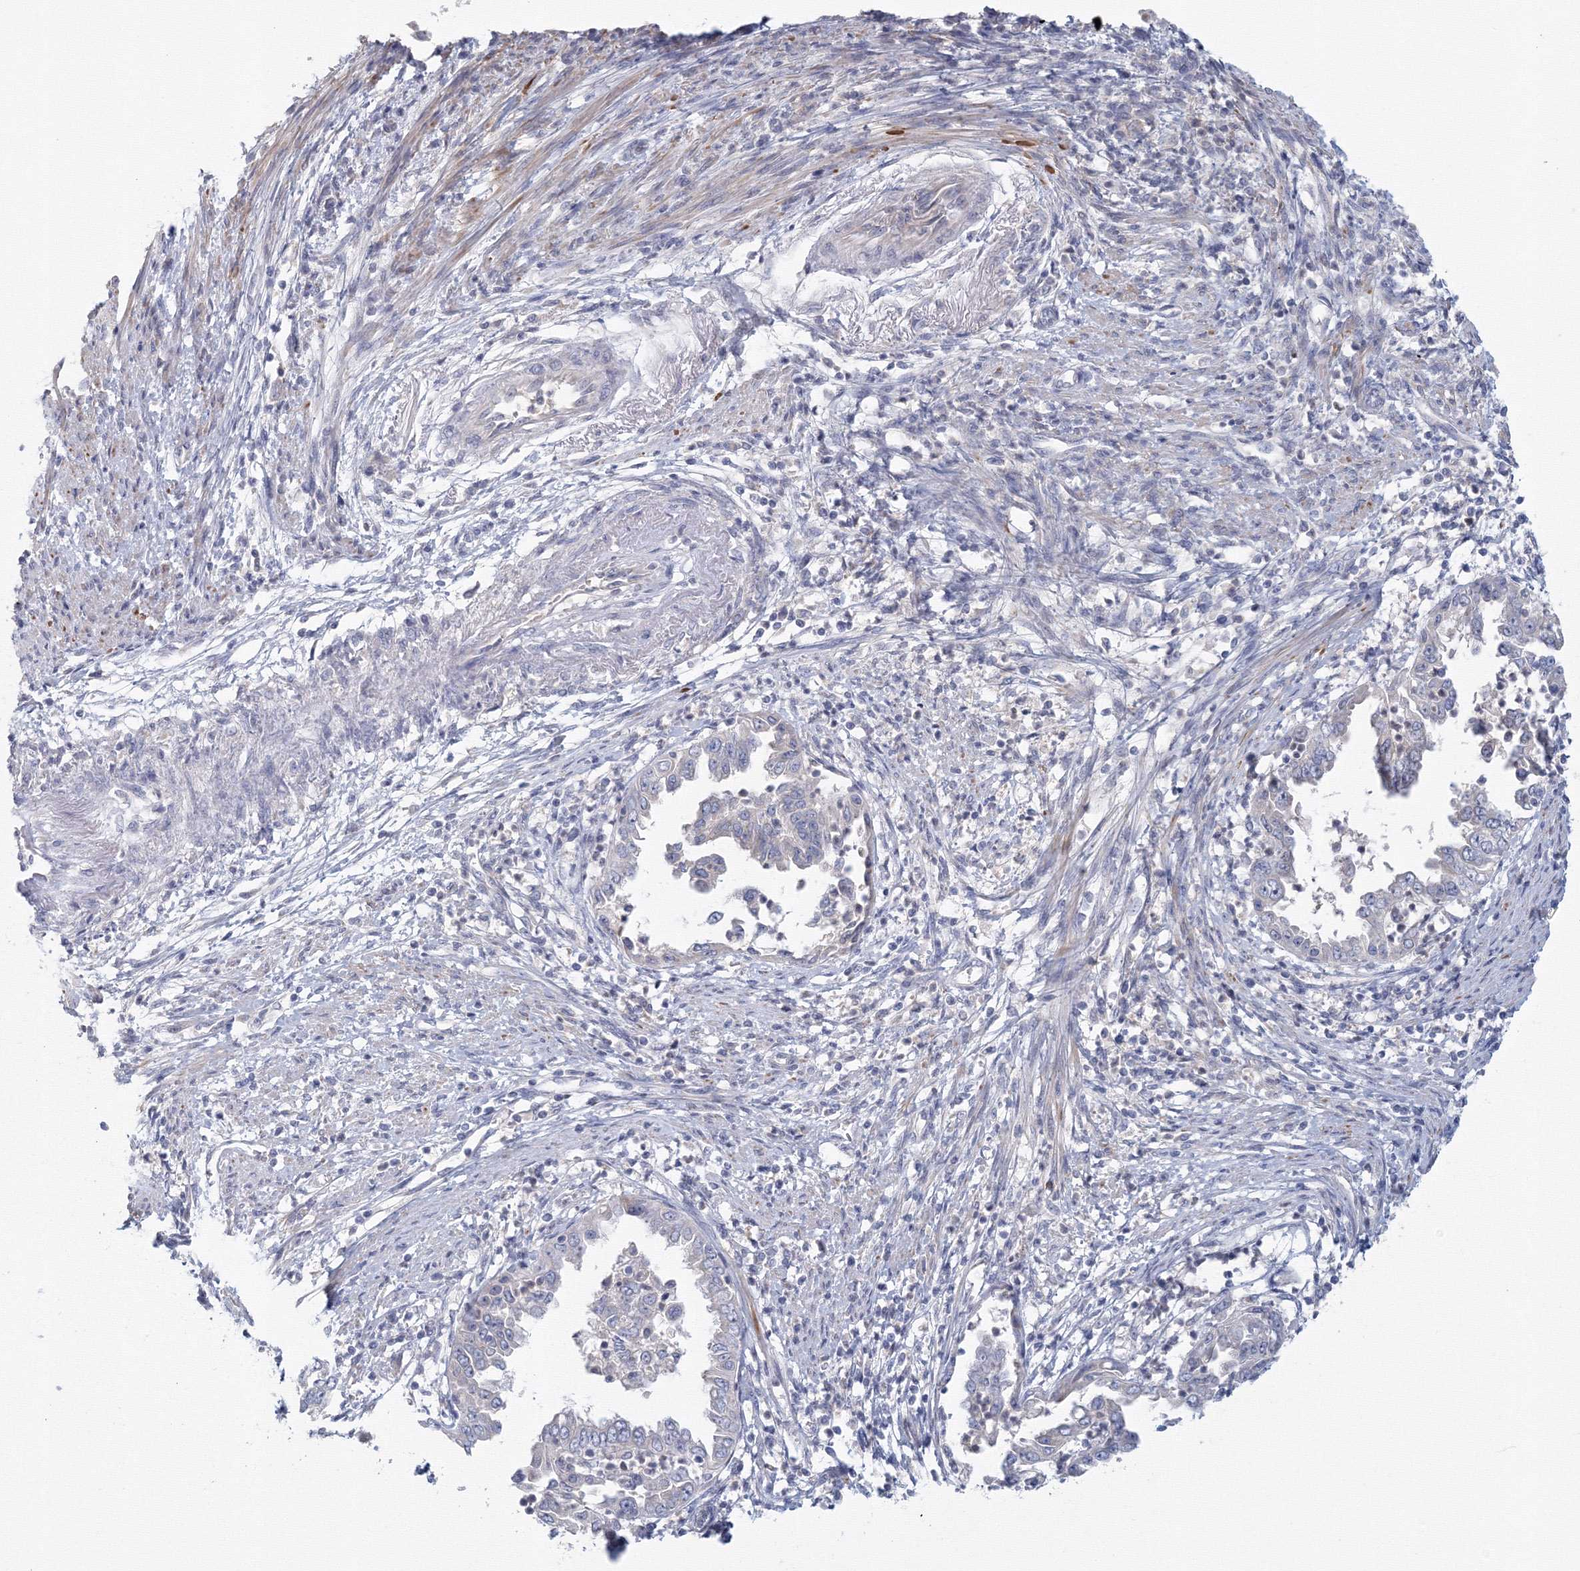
{"staining": {"intensity": "negative", "quantity": "none", "location": "none"}, "tissue": "endometrial cancer", "cell_type": "Tumor cells", "image_type": "cancer", "snomed": [{"axis": "morphology", "description": "Adenocarcinoma, NOS"}, {"axis": "topography", "description": "Endometrium"}], "caption": "Immunohistochemistry (IHC) micrograph of neoplastic tissue: endometrial cancer stained with DAB reveals no significant protein positivity in tumor cells.", "gene": "TACC2", "patient": {"sex": "female", "age": 85}}